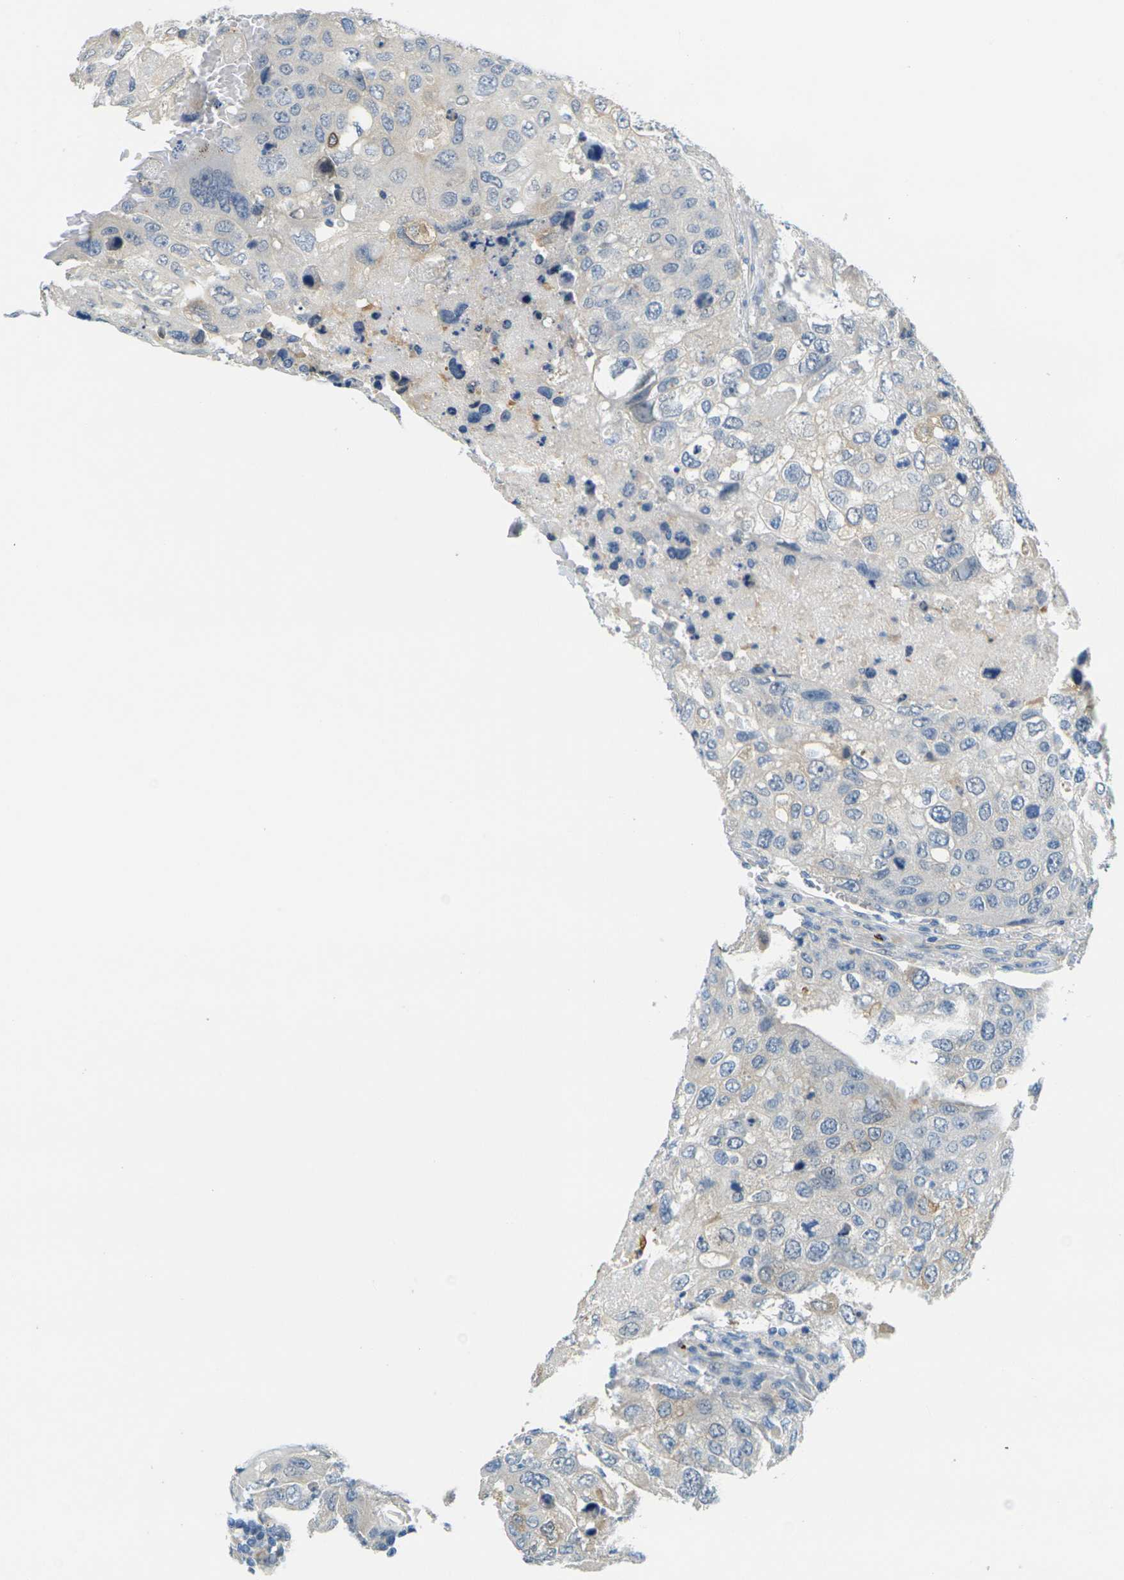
{"staining": {"intensity": "negative", "quantity": "none", "location": "none"}, "tissue": "urothelial cancer", "cell_type": "Tumor cells", "image_type": "cancer", "snomed": [{"axis": "morphology", "description": "Urothelial carcinoma, High grade"}, {"axis": "topography", "description": "Lymph node"}, {"axis": "topography", "description": "Urinary bladder"}], "caption": "Tumor cells show no significant staining in urothelial cancer.", "gene": "CYP2C8", "patient": {"sex": "male", "age": 51}}